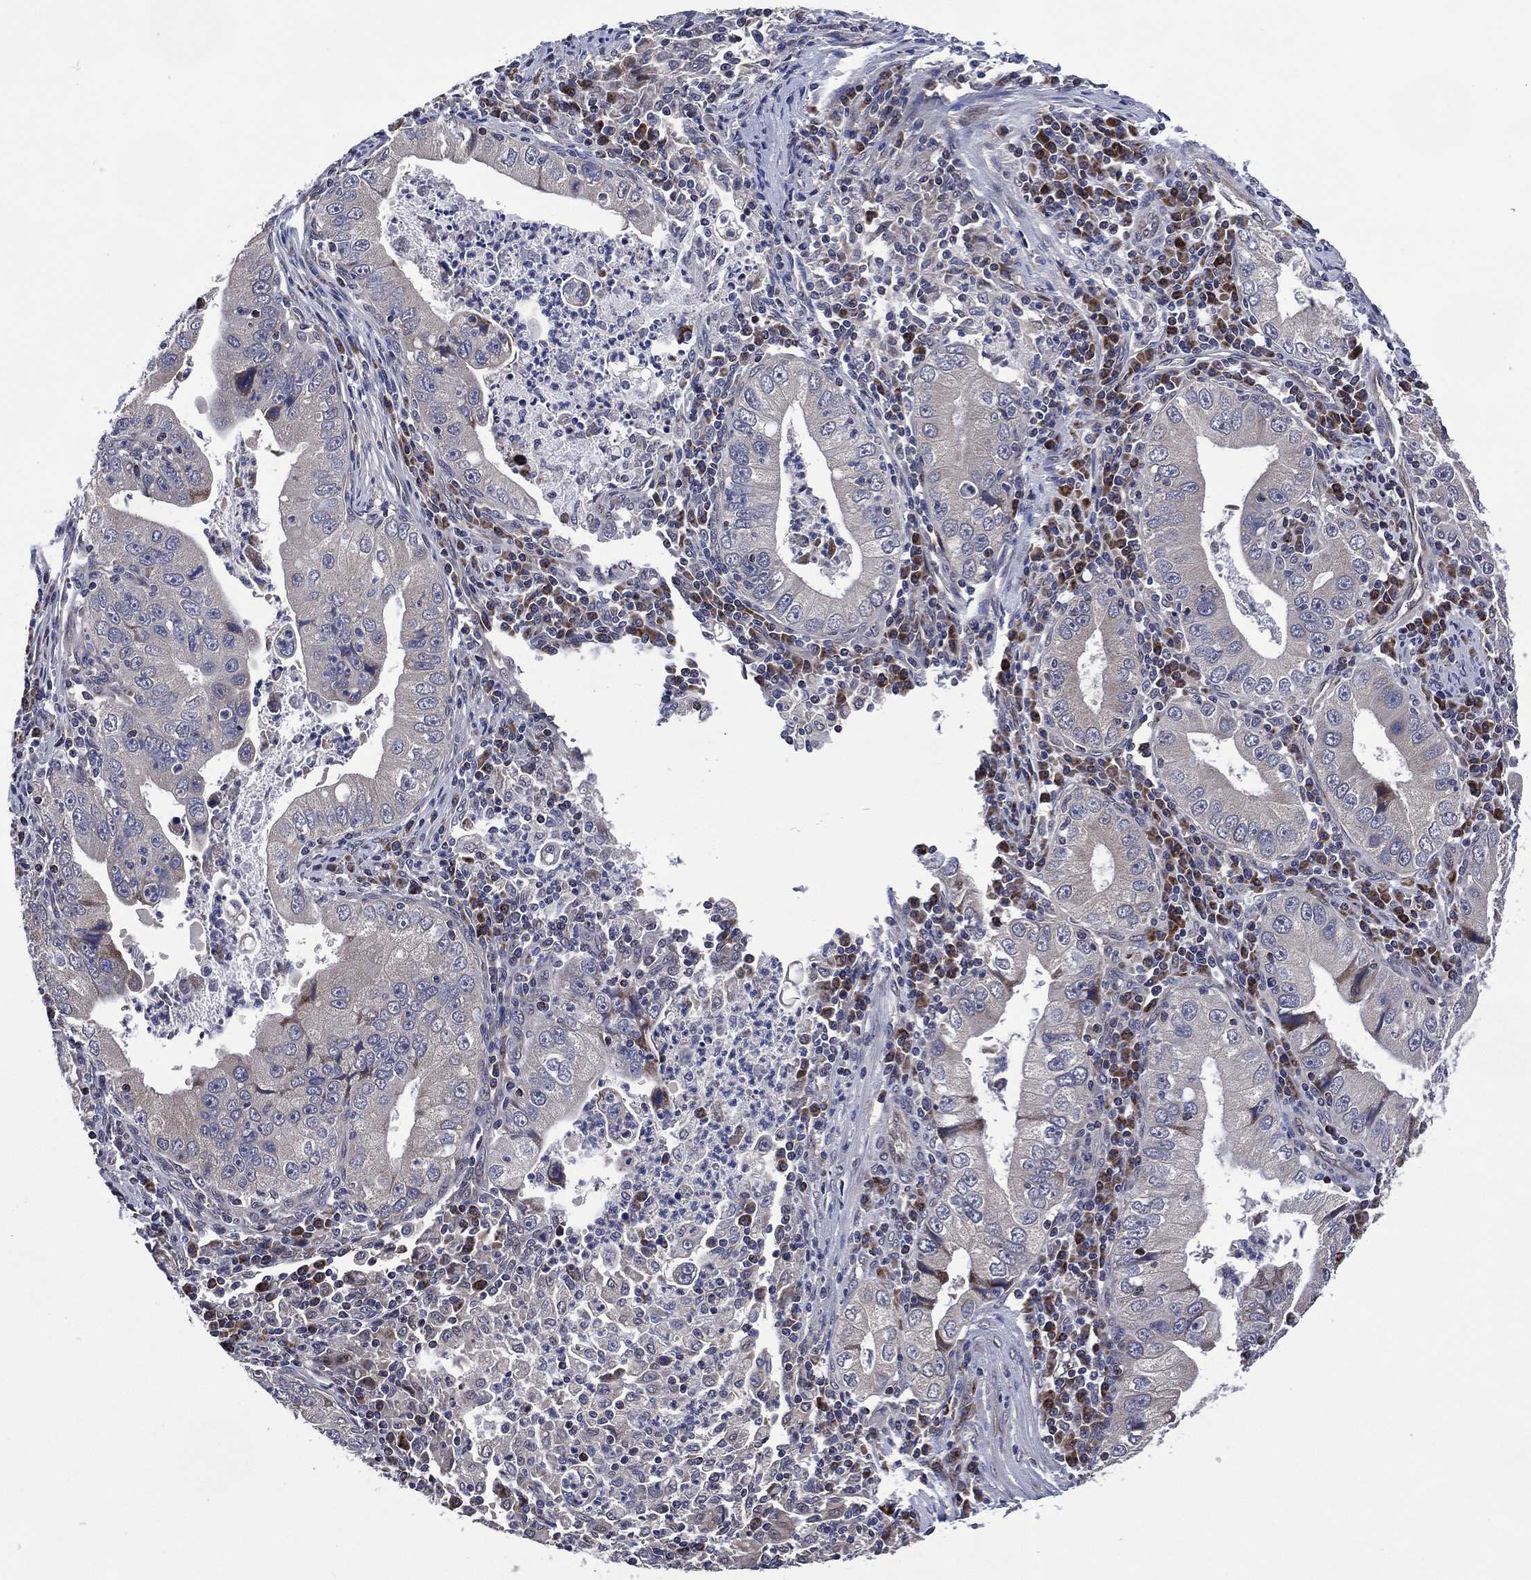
{"staining": {"intensity": "negative", "quantity": "none", "location": "none"}, "tissue": "stomach cancer", "cell_type": "Tumor cells", "image_type": "cancer", "snomed": [{"axis": "morphology", "description": "Adenocarcinoma, NOS"}, {"axis": "topography", "description": "Stomach"}], "caption": "This is a photomicrograph of immunohistochemistry (IHC) staining of stomach cancer (adenocarcinoma), which shows no positivity in tumor cells. (IHC, brightfield microscopy, high magnification).", "gene": "HTD2", "patient": {"sex": "male", "age": 76}}